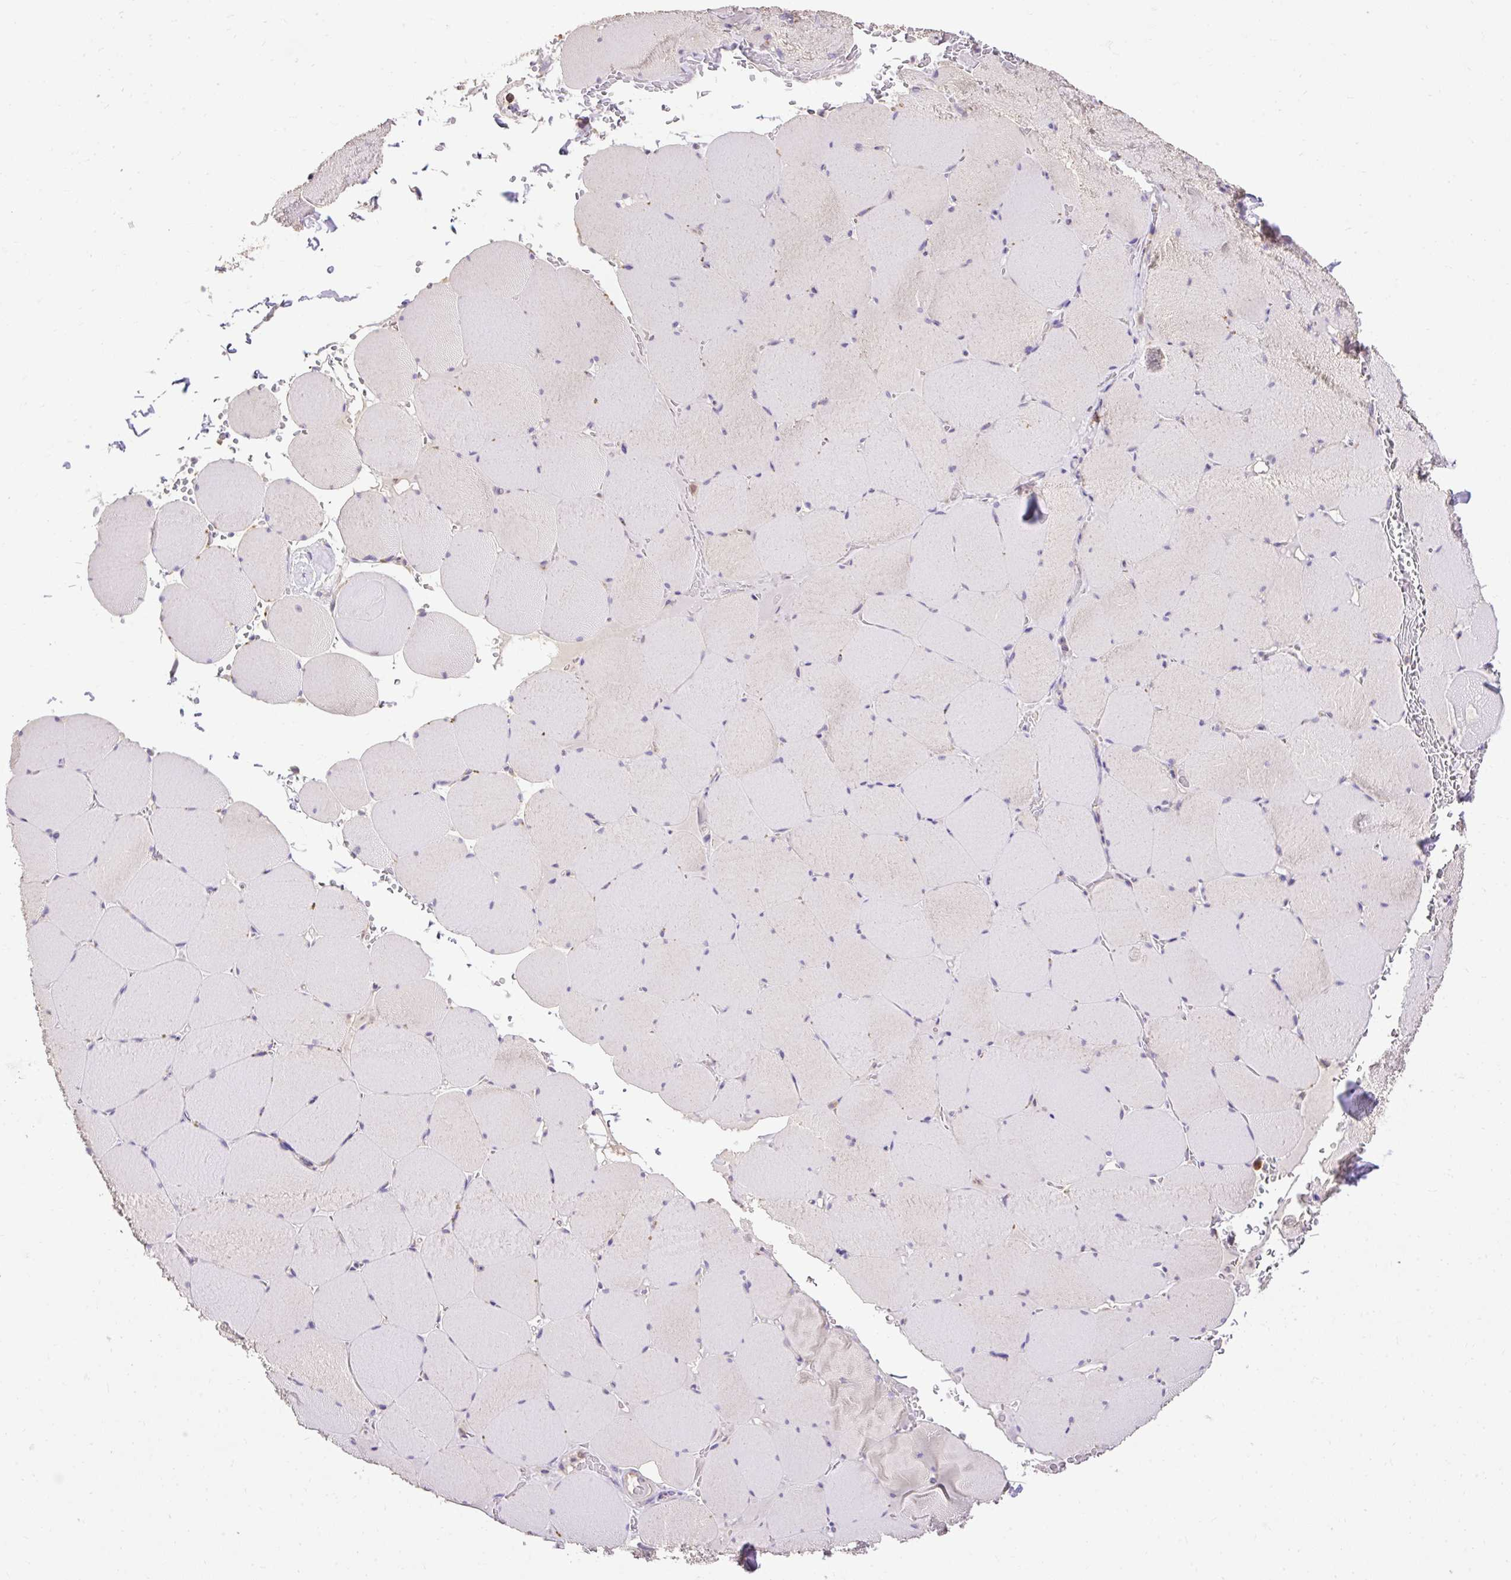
{"staining": {"intensity": "negative", "quantity": "none", "location": "none"}, "tissue": "skeletal muscle", "cell_type": "Myocytes", "image_type": "normal", "snomed": [{"axis": "morphology", "description": "Normal tissue, NOS"}, {"axis": "topography", "description": "Skeletal muscle"}, {"axis": "topography", "description": "Head-Neck"}], "caption": "Immunohistochemical staining of unremarkable human skeletal muscle exhibits no significant positivity in myocytes. Nuclei are stained in blue.", "gene": "HEXB", "patient": {"sex": "male", "age": 66}}